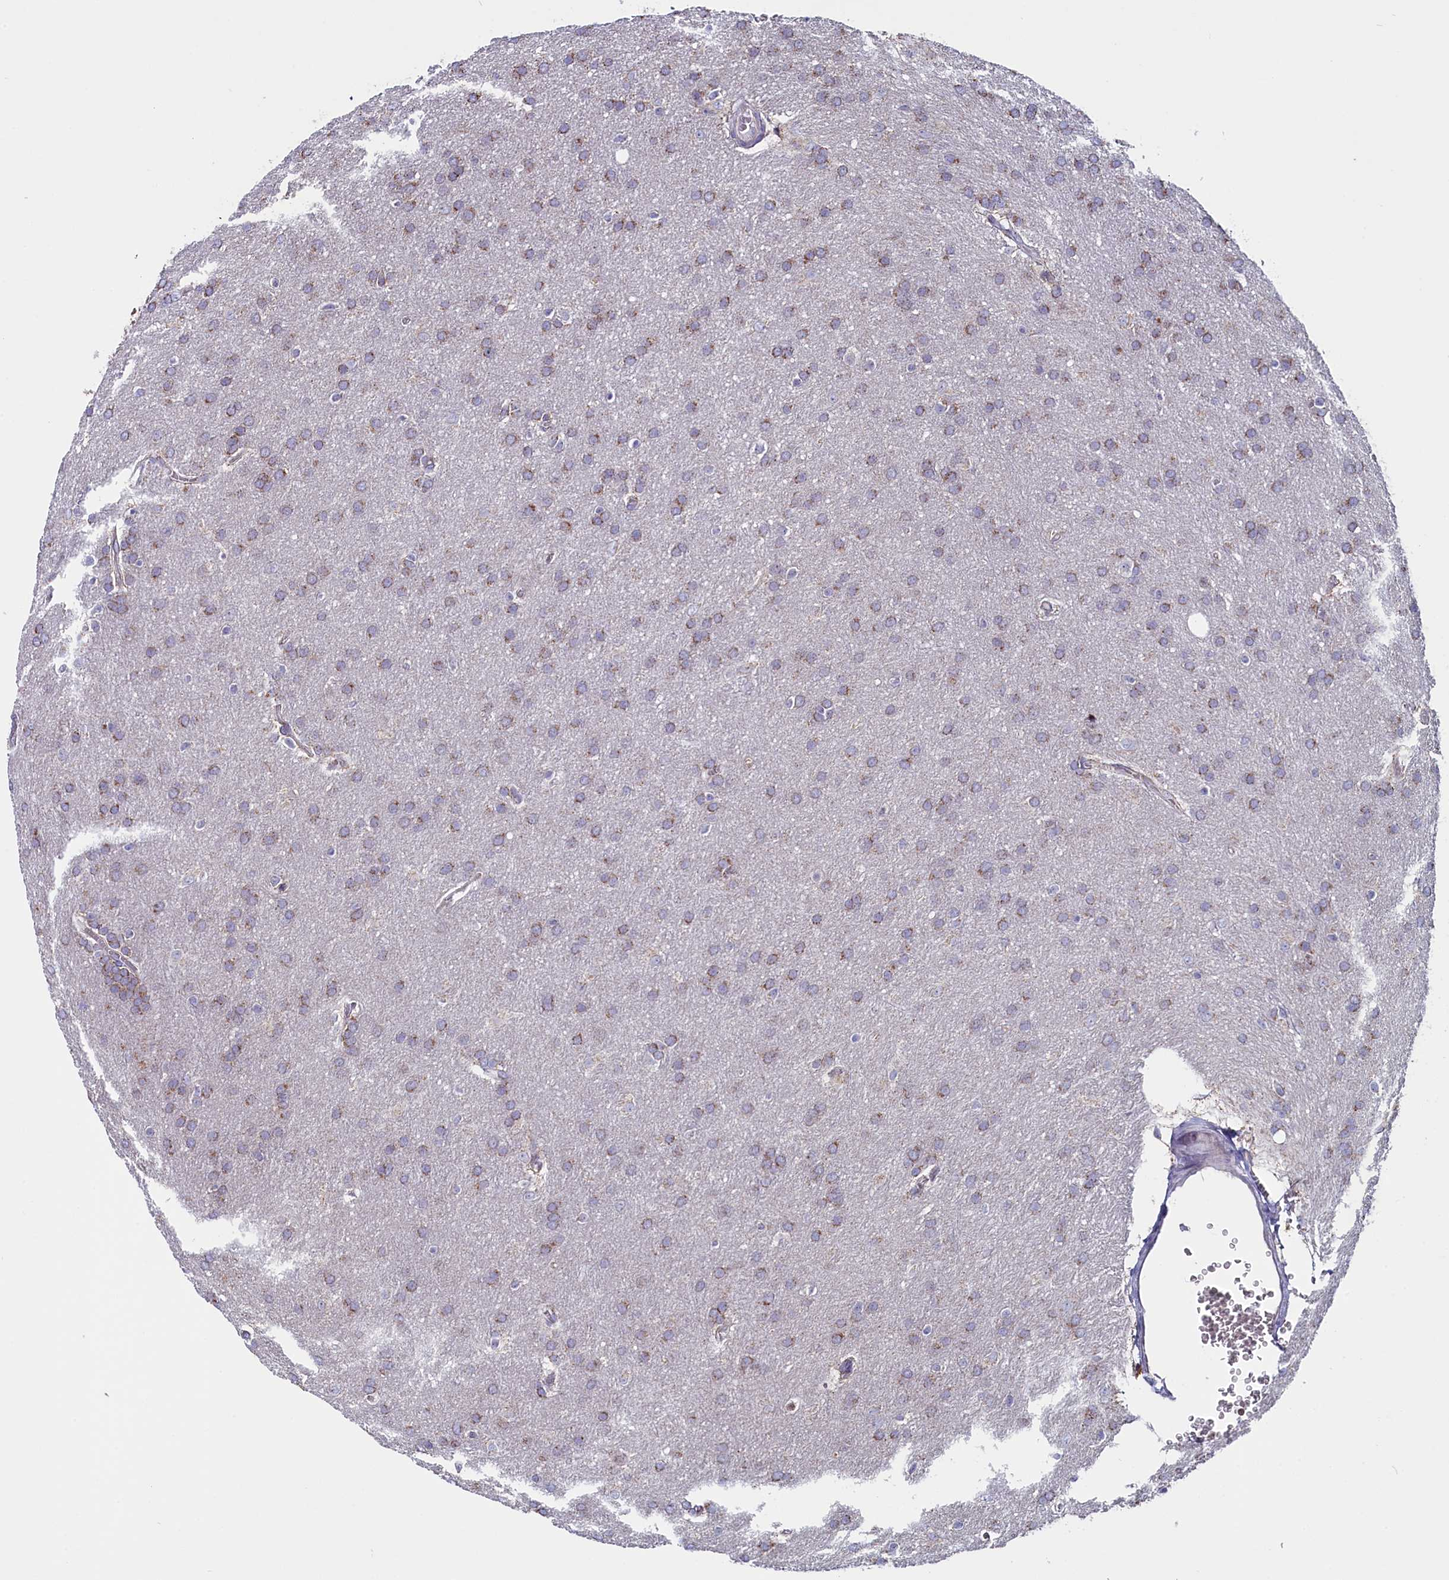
{"staining": {"intensity": "weak", "quantity": "25%-75%", "location": "cytoplasmic/membranous"}, "tissue": "glioma", "cell_type": "Tumor cells", "image_type": "cancer", "snomed": [{"axis": "morphology", "description": "Glioma, malignant, Low grade"}, {"axis": "topography", "description": "Brain"}], "caption": "A histopathology image showing weak cytoplasmic/membranous positivity in approximately 25%-75% of tumor cells in glioma, as visualized by brown immunohistochemical staining.", "gene": "CIAPIN1", "patient": {"sex": "female", "age": 32}}